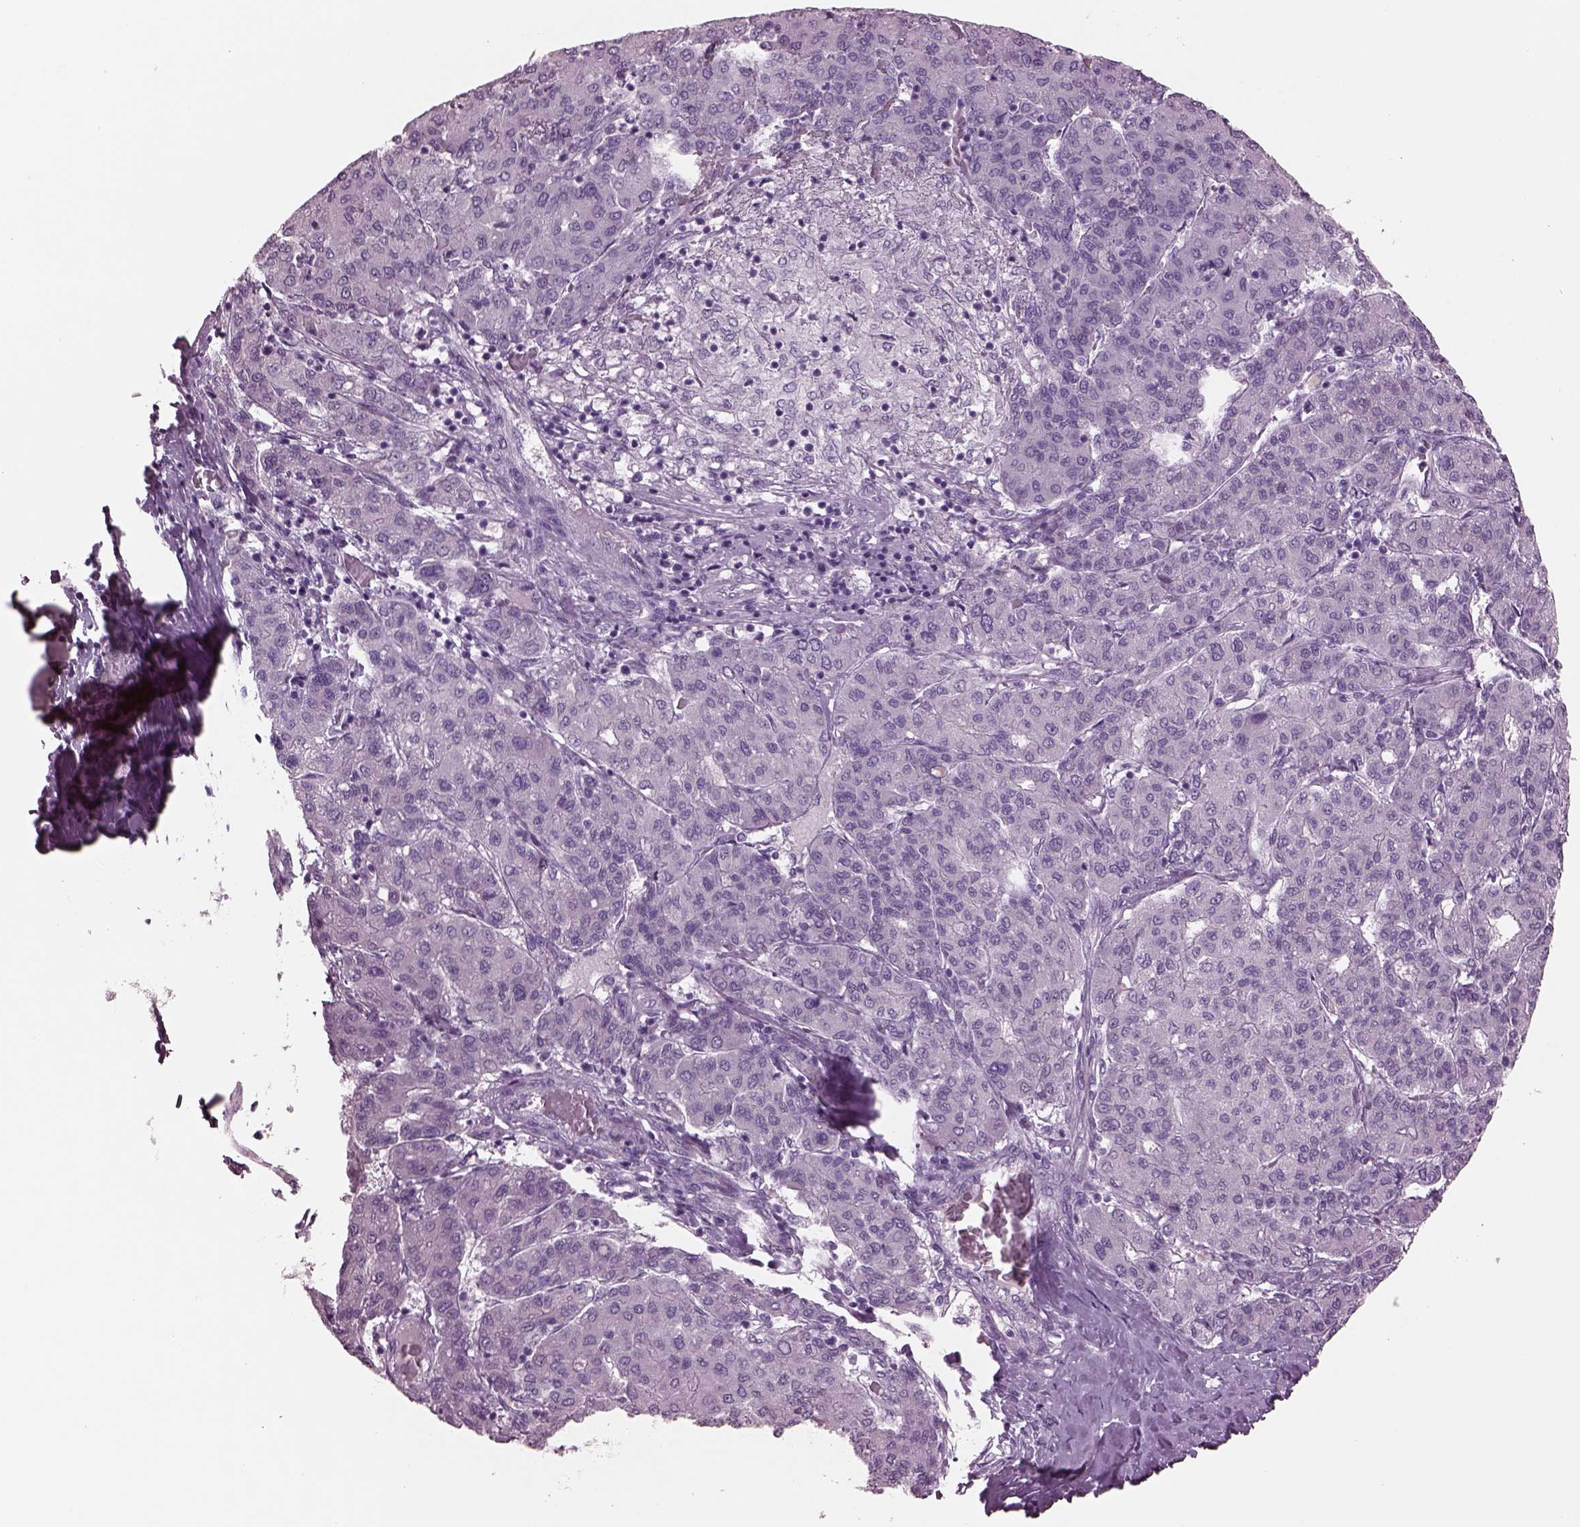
{"staining": {"intensity": "negative", "quantity": "none", "location": "none"}, "tissue": "liver cancer", "cell_type": "Tumor cells", "image_type": "cancer", "snomed": [{"axis": "morphology", "description": "Carcinoma, Hepatocellular, NOS"}, {"axis": "topography", "description": "Liver"}], "caption": "Tumor cells are negative for protein expression in human liver cancer.", "gene": "CYLC1", "patient": {"sex": "male", "age": 65}}